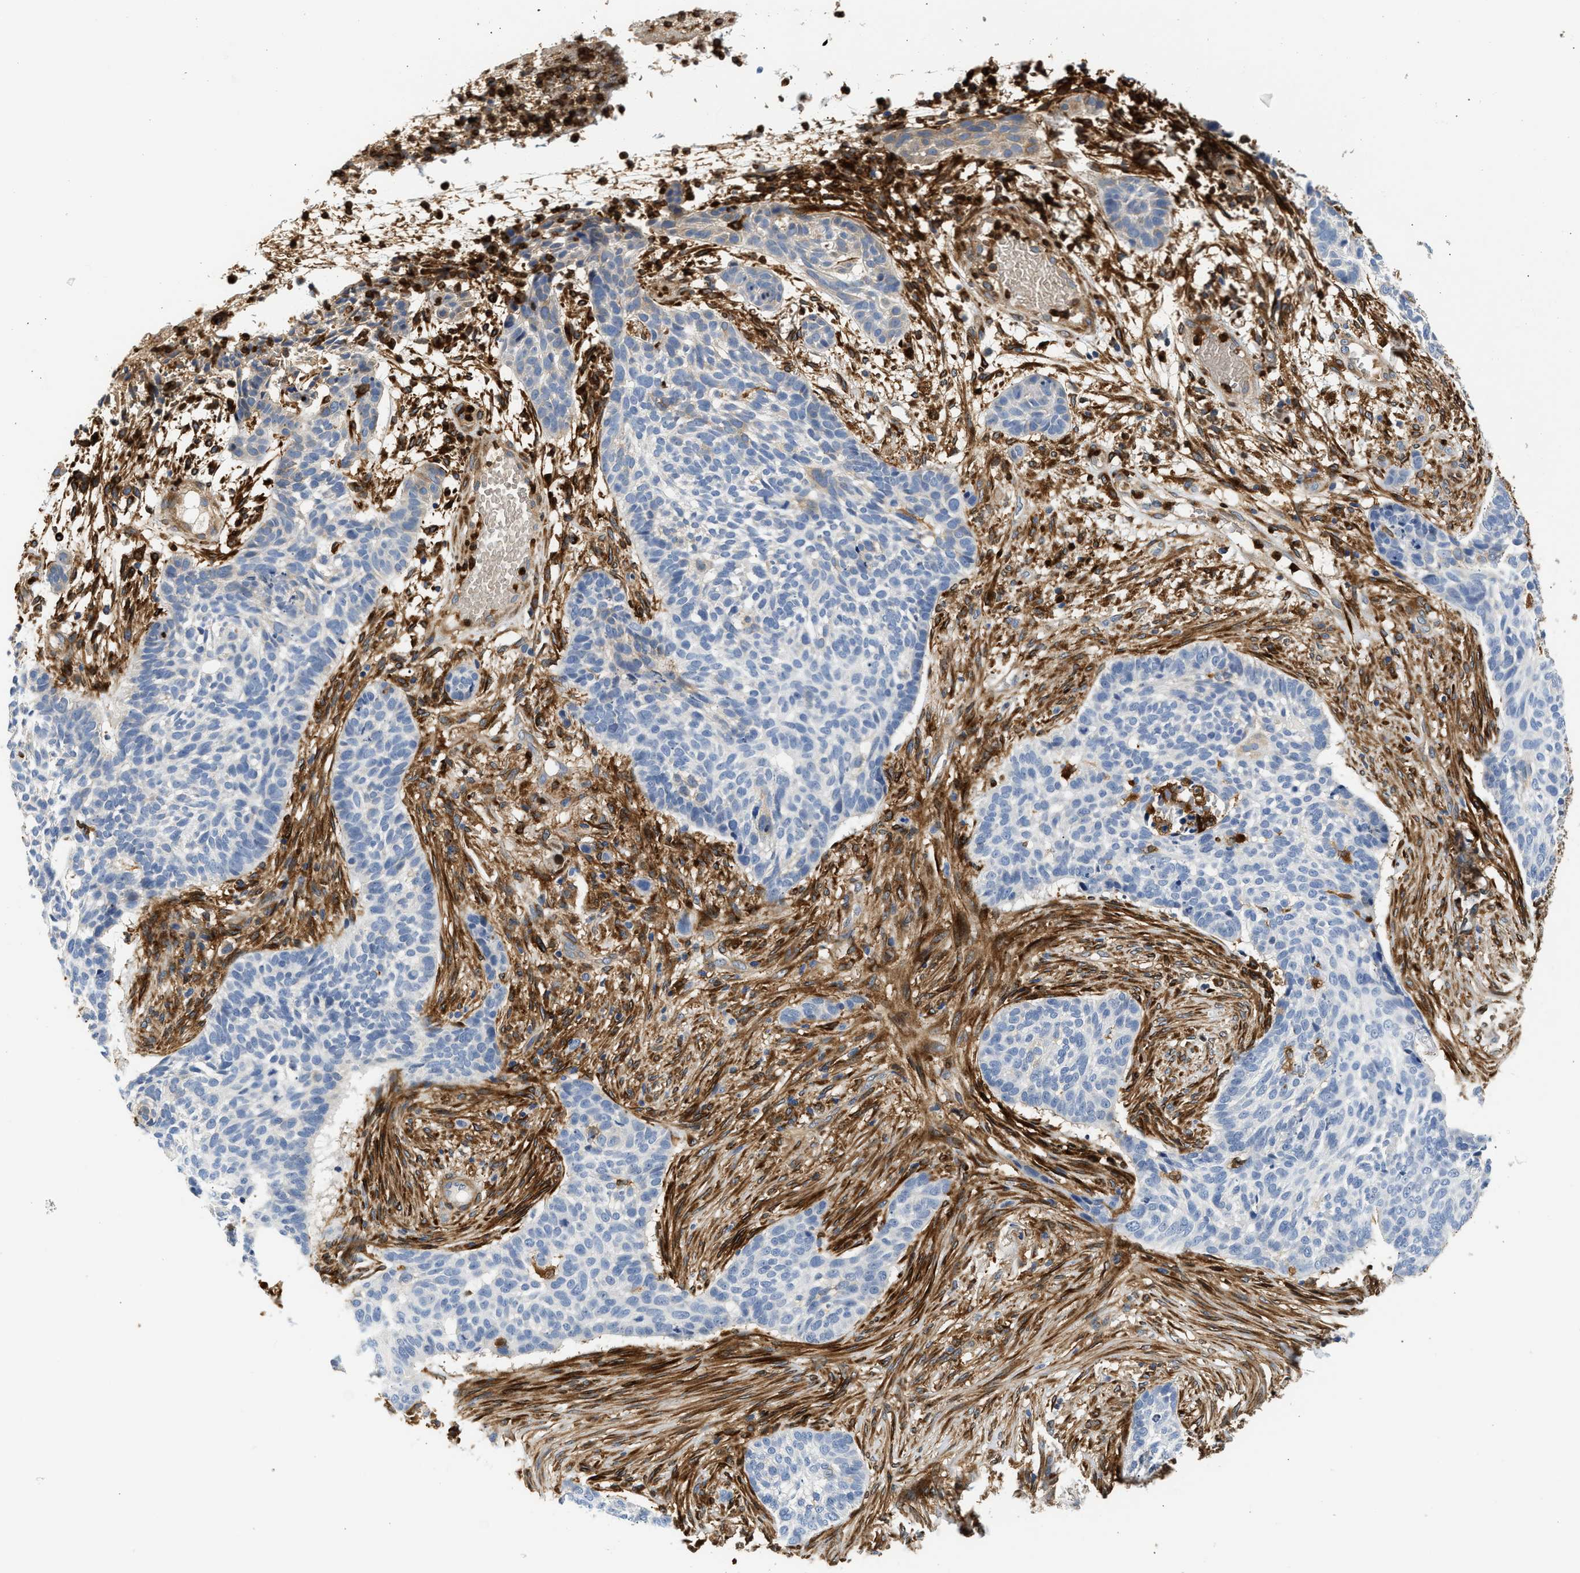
{"staining": {"intensity": "negative", "quantity": "none", "location": "none"}, "tissue": "skin cancer", "cell_type": "Tumor cells", "image_type": "cancer", "snomed": [{"axis": "morphology", "description": "Basal cell carcinoma"}, {"axis": "topography", "description": "Skin"}], "caption": "This is a micrograph of IHC staining of skin cancer, which shows no positivity in tumor cells. (DAB (3,3'-diaminobenzidine) immunohistochemistry (IHC), high magnification).", "gene": "RAB31", "patient": {"sex": "male", "age": 85}}